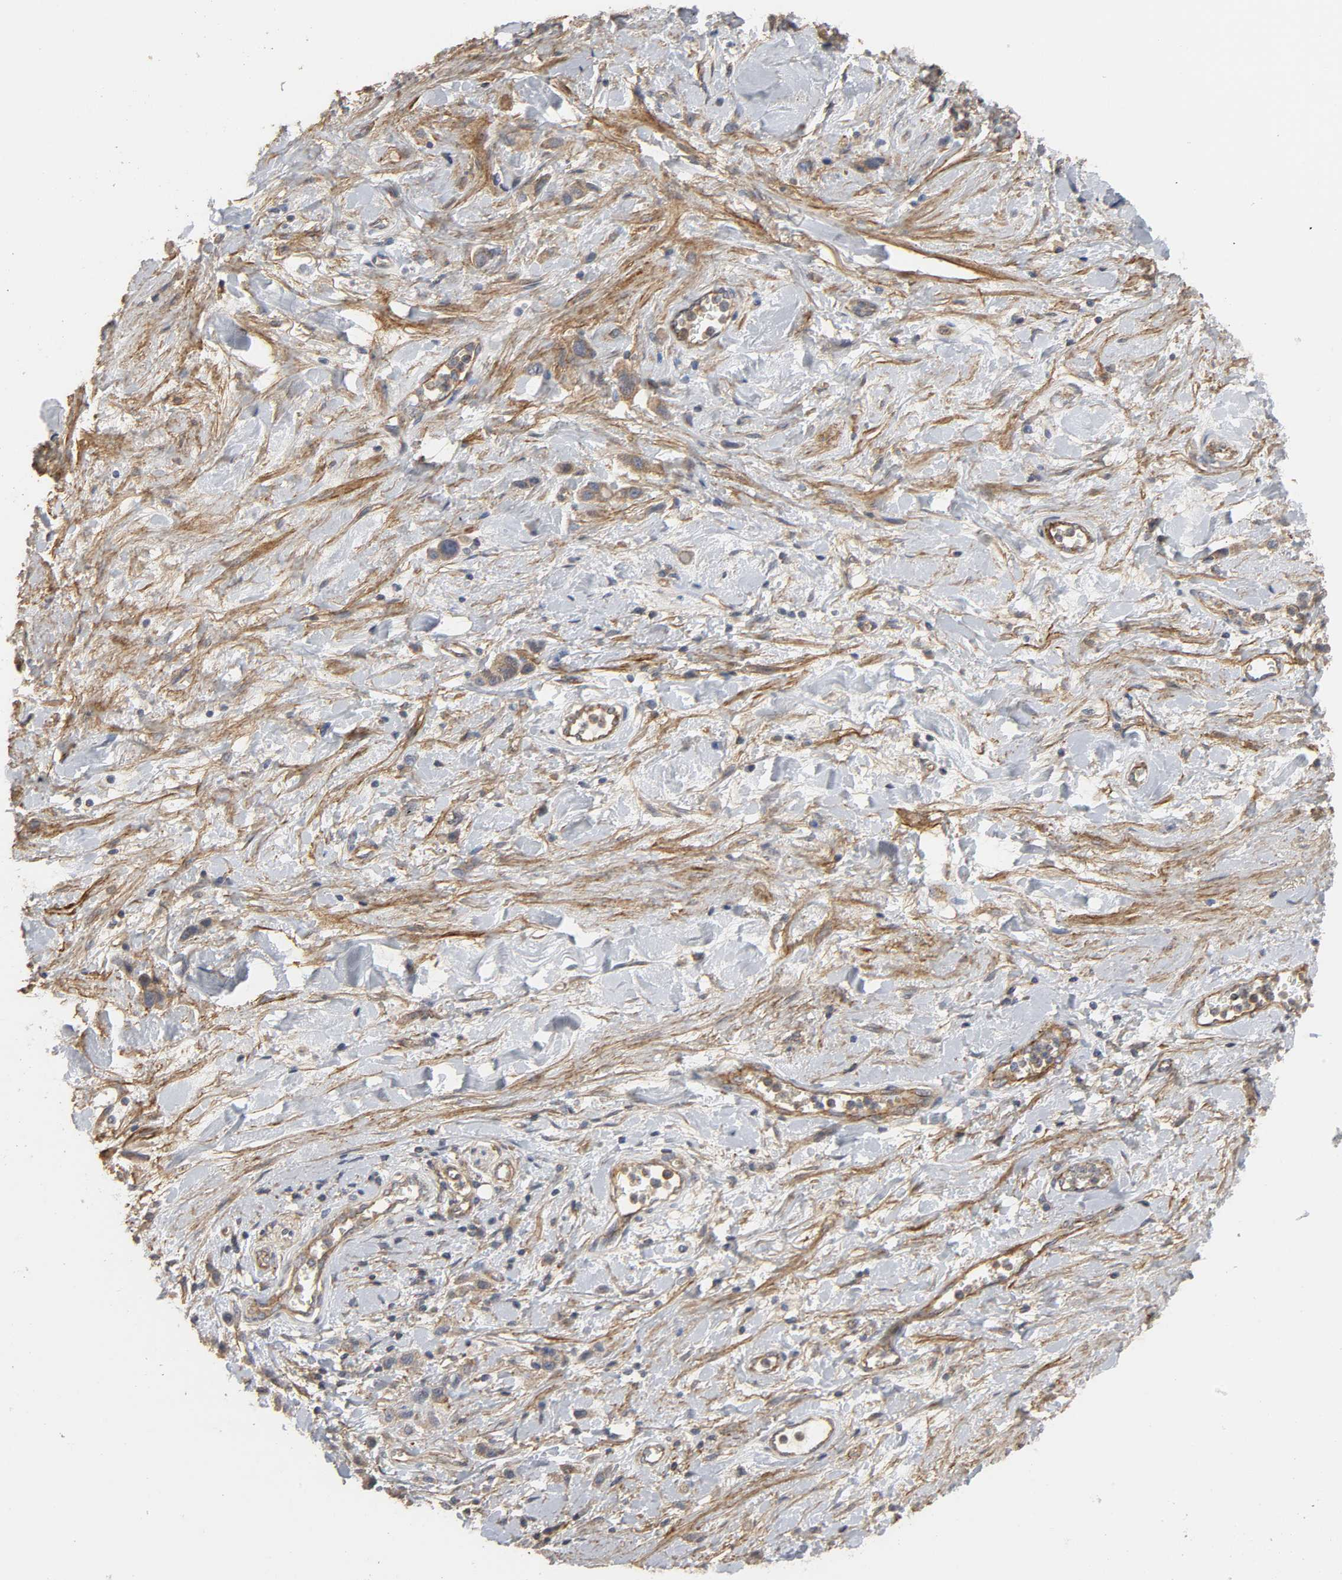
{"staining": {"intensity": "moderate", "quantity": ">75%", "location": "cytoplasmic/membranous"}, "tissue": "stomach cancer", "cell_type": "Tumor cells", "image_type": "cancer", "snomed": [{"axis": "morphology", "description": "Normal tissue, NOS"}, {"axis": "morphology", "description": "Adenocarcinoma, NOS"}, {"axis": "morphology", "description": "Adenocarcinoma, High grade"}, {"axis": "topography", "description": "Stomach, upper"}, {"axis": "topography", "description": "Stomach"}], "caption": "Protein staining shows moderate cytoplasmic/membranous staining in about >75% of tumor cells in stomach adenocarcinoma.", "gene": "SH3GLB1", "patient": {"sex": "female", "age": 65}}